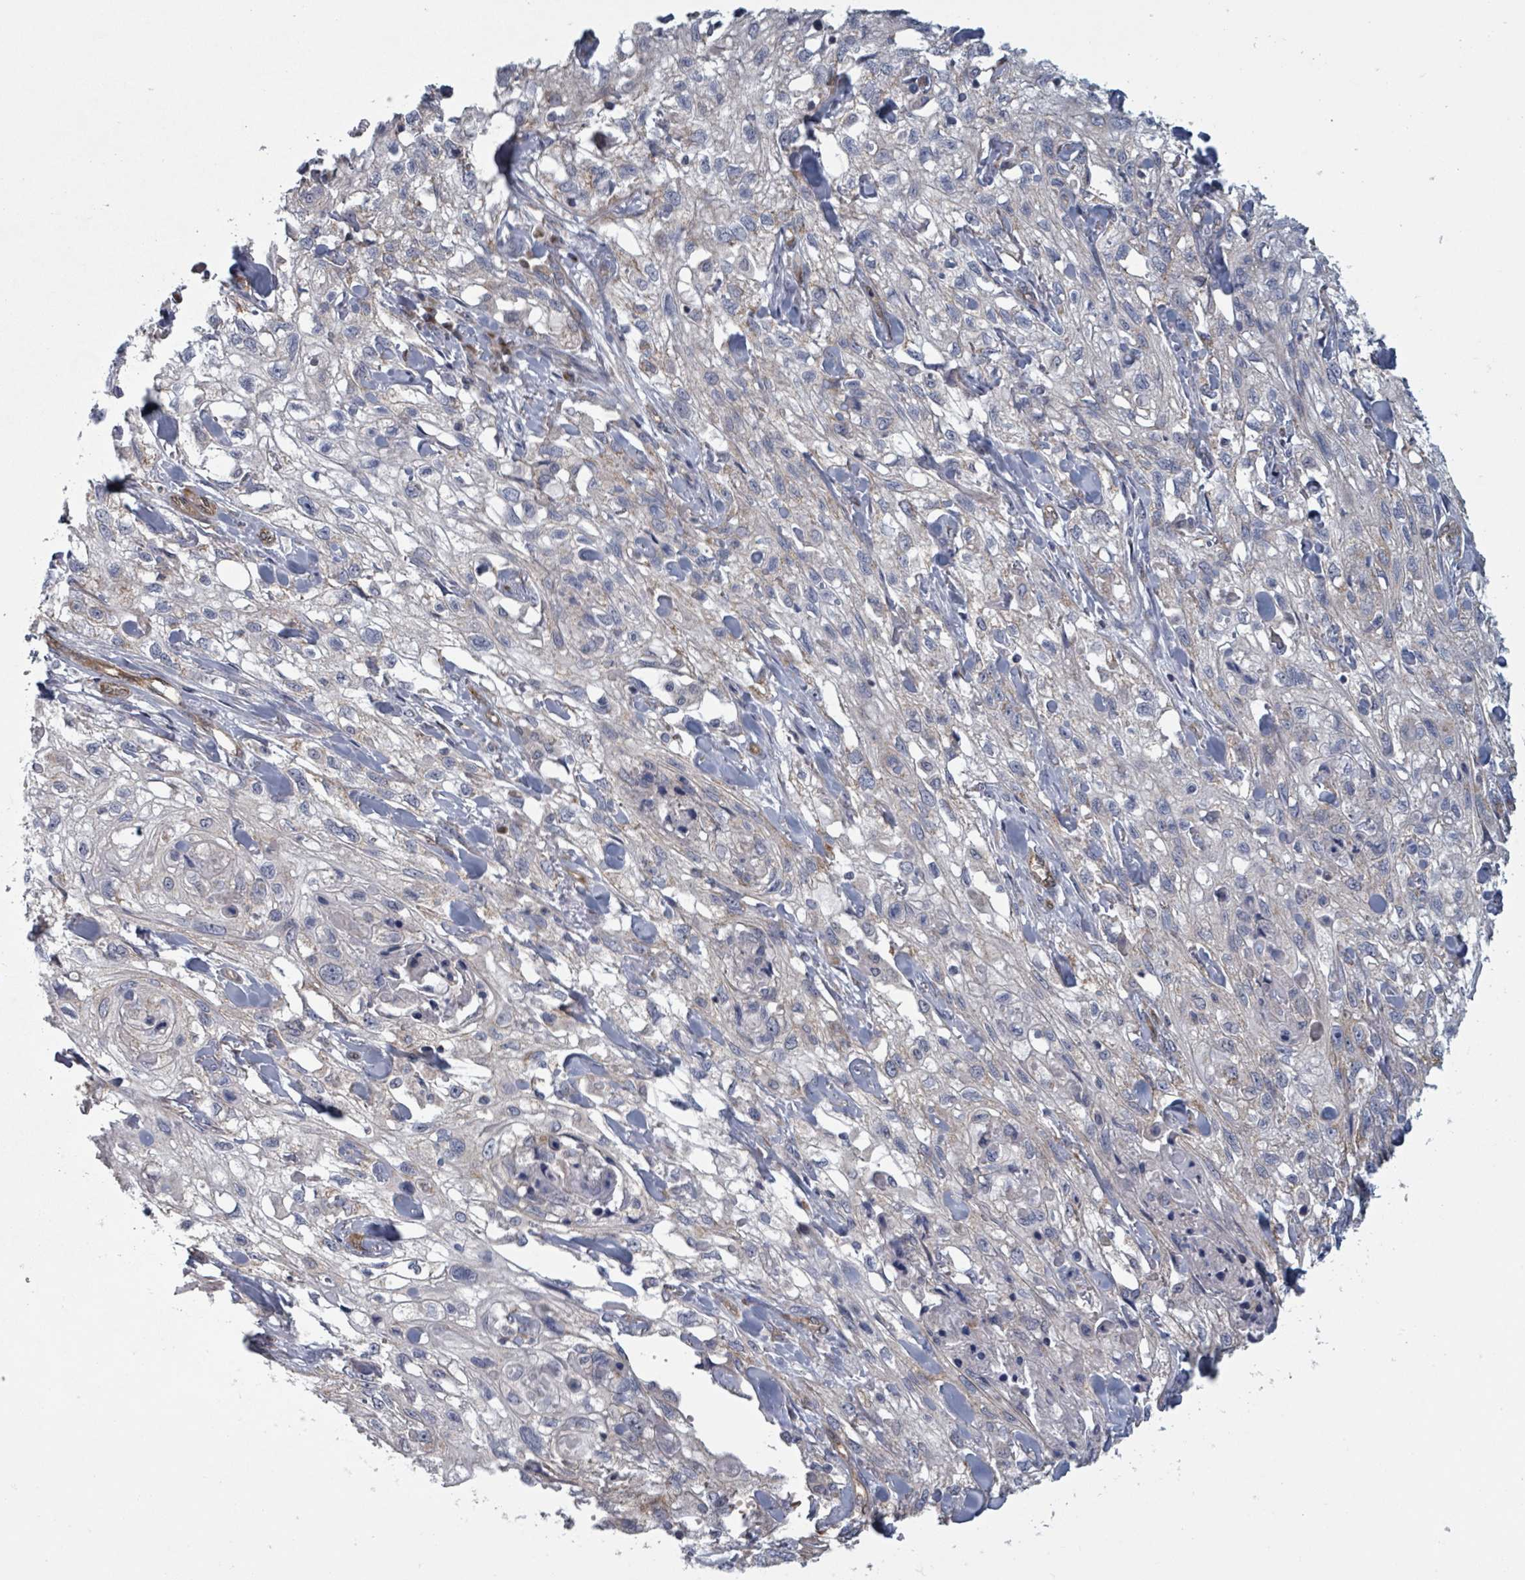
{"staining": {"intensity": "negative", "quantity": "none", "location": "none"}, "tissue": "skin cancer", "cell_type": "Tumor cells", "image_type": "cancer", "snomed": [{"axis": "morphology", "description": "Squamous cell carcinoma, NOS"}, {"axis": "topography", "description": "Skin"}, {"axis": "topography", "description": "Vulva"}], "caption": "This is an immunohistochemistry photomicrograph of skin cancer. There is no expression in tumor cells.", "gene": "FKBP1A", "patient": {"sex": "female", "age": 86}}